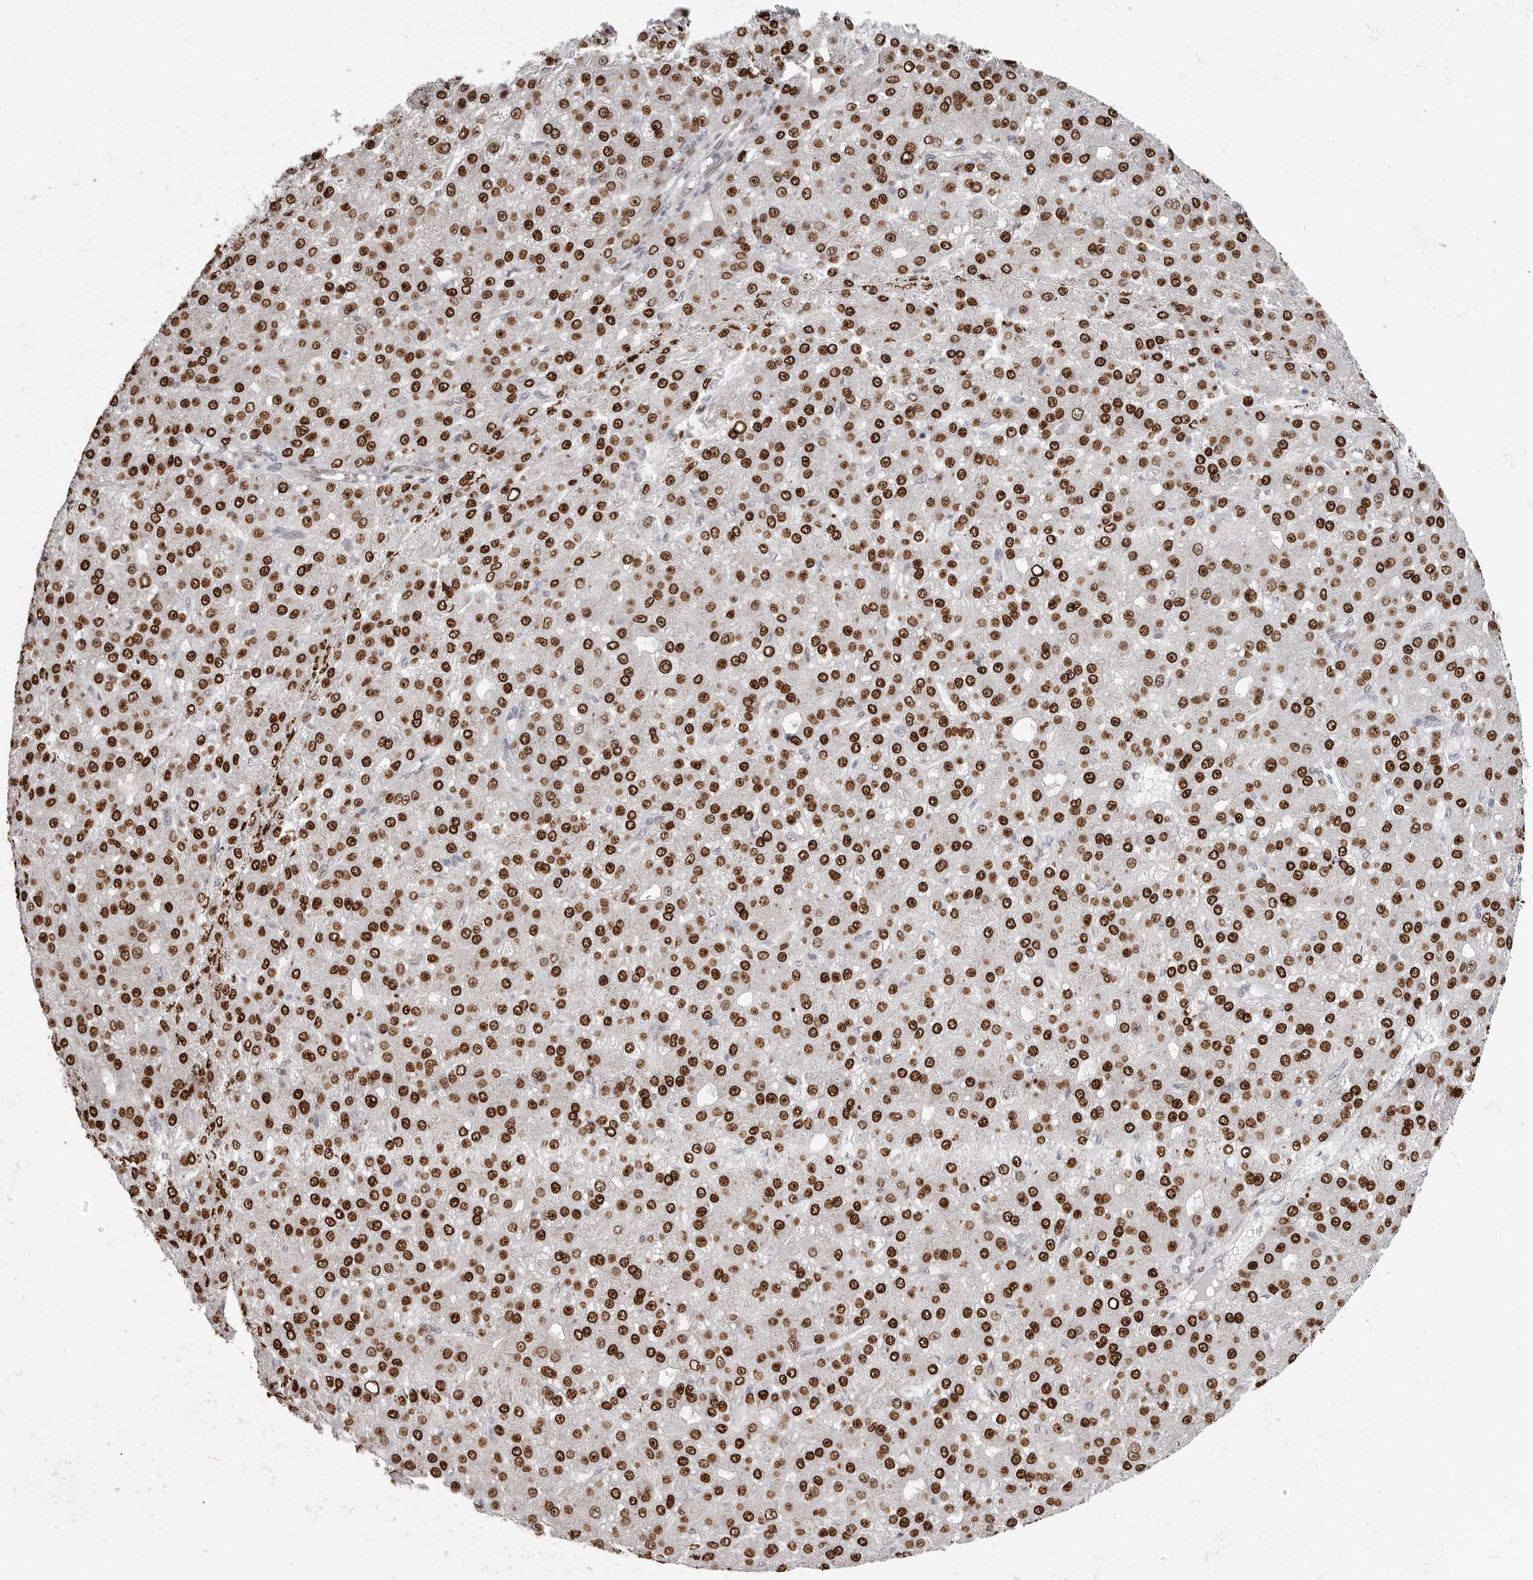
{"staining": {"intensity": "strong", "quantity": ">75%", "location": "nuclear"}, "tissue": "liver cancer", "cell_type": "Tumor cells", "image_type": "cancer", "snomed": [{"axis": "morphology", "description": "Carcinoma, Hepatocellular, NOS"}, {"axis": "topography", "description": "Liver"}], "caption": "High-power microscopy captured an immunohistochemistry (IHC) histopathology image of liver cancer, revealing strong nuclear positivity in about >75% of tumor cells.", "gene": "SRP19", "patient": {"sex": "male", "age": 67}}